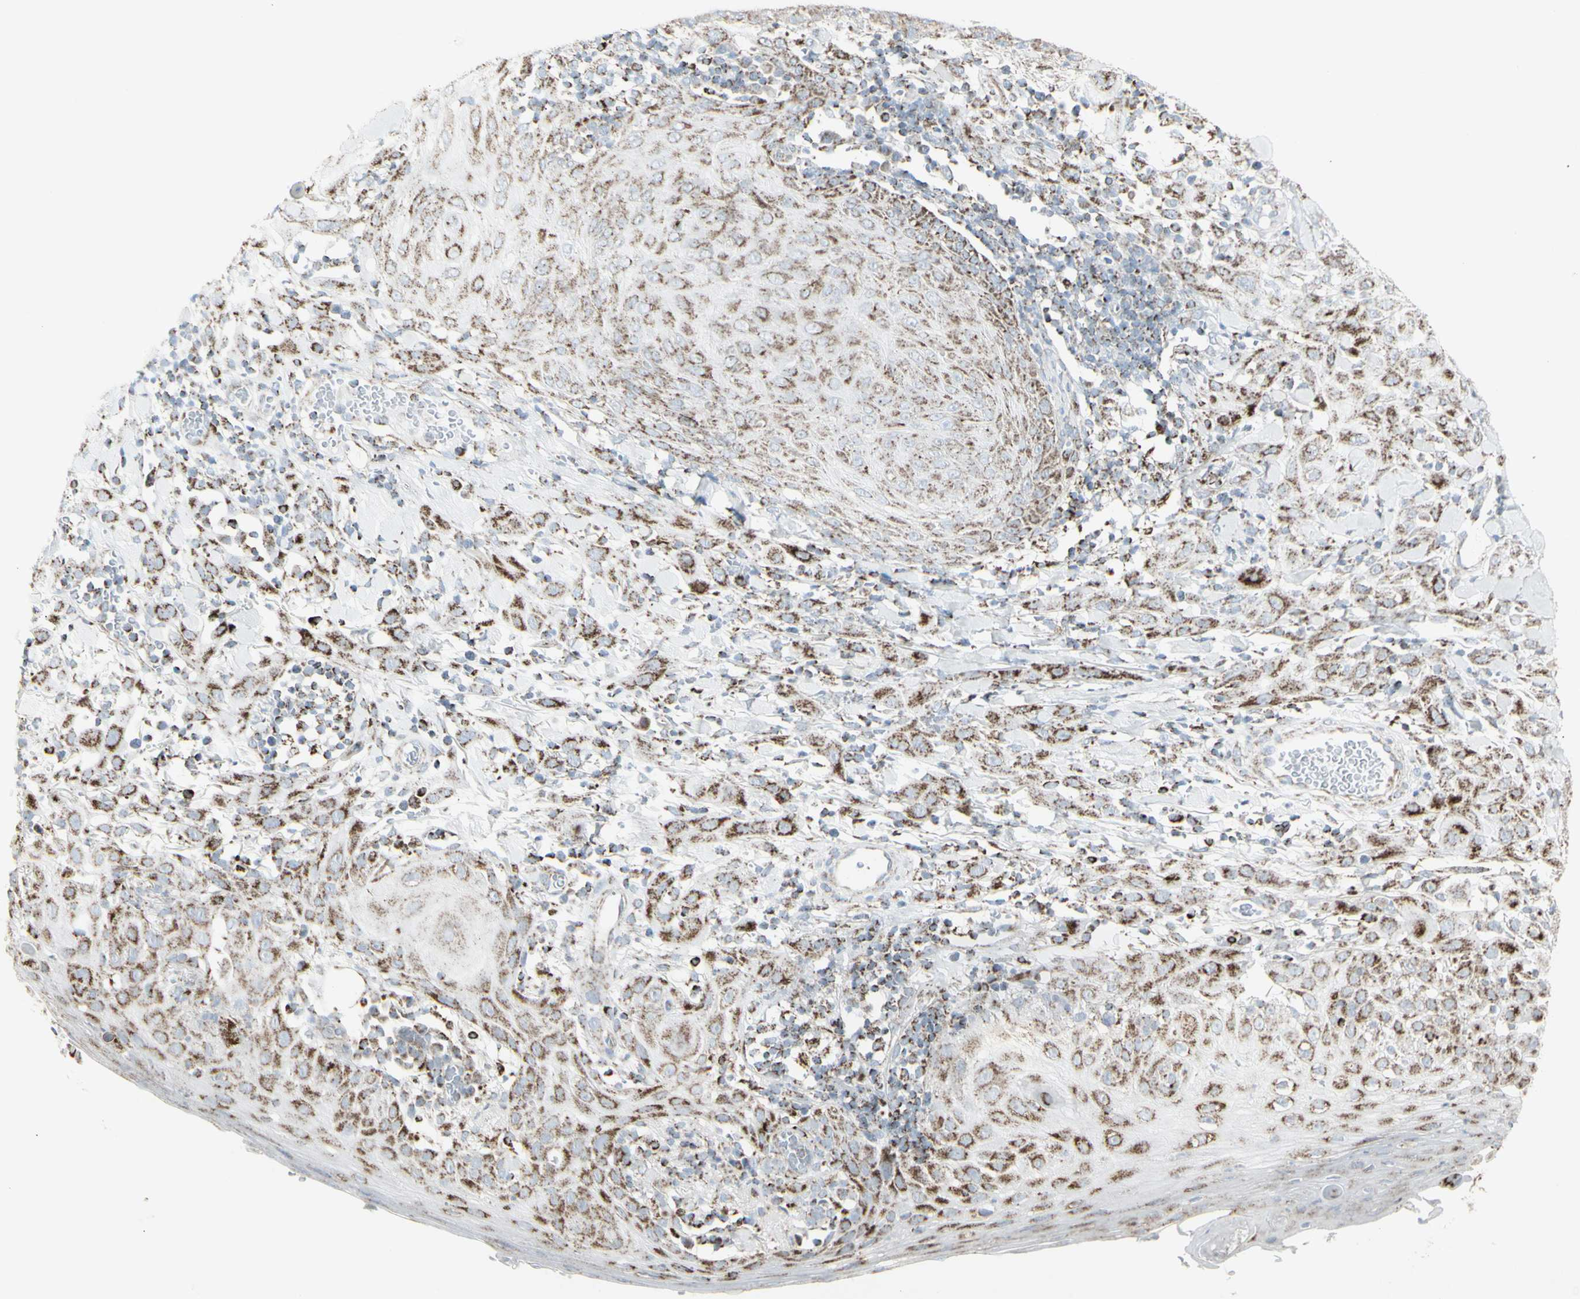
{"staining": {"intensity": "moderate", "quantity": ">75%", "location": "cytoplasmic/membranous"}, "tissue": "skin cancer", "cell_type": "Tumor cells", "image_type": "cancer", "snomed": [{"axis": "morphology", "description": "Squamous cell carcinoma, NOS"}, {"axis": "topography", "description": "Skin"}], "caption": "A histopathology image of skin cancer stained for a protein reveals moderate cytoplasmic/membranous brown staining in tumor cells. Nuclei are stained in blue.", "gene": "PLGRKT", "patient": {"sex": "male", "age": 24}}